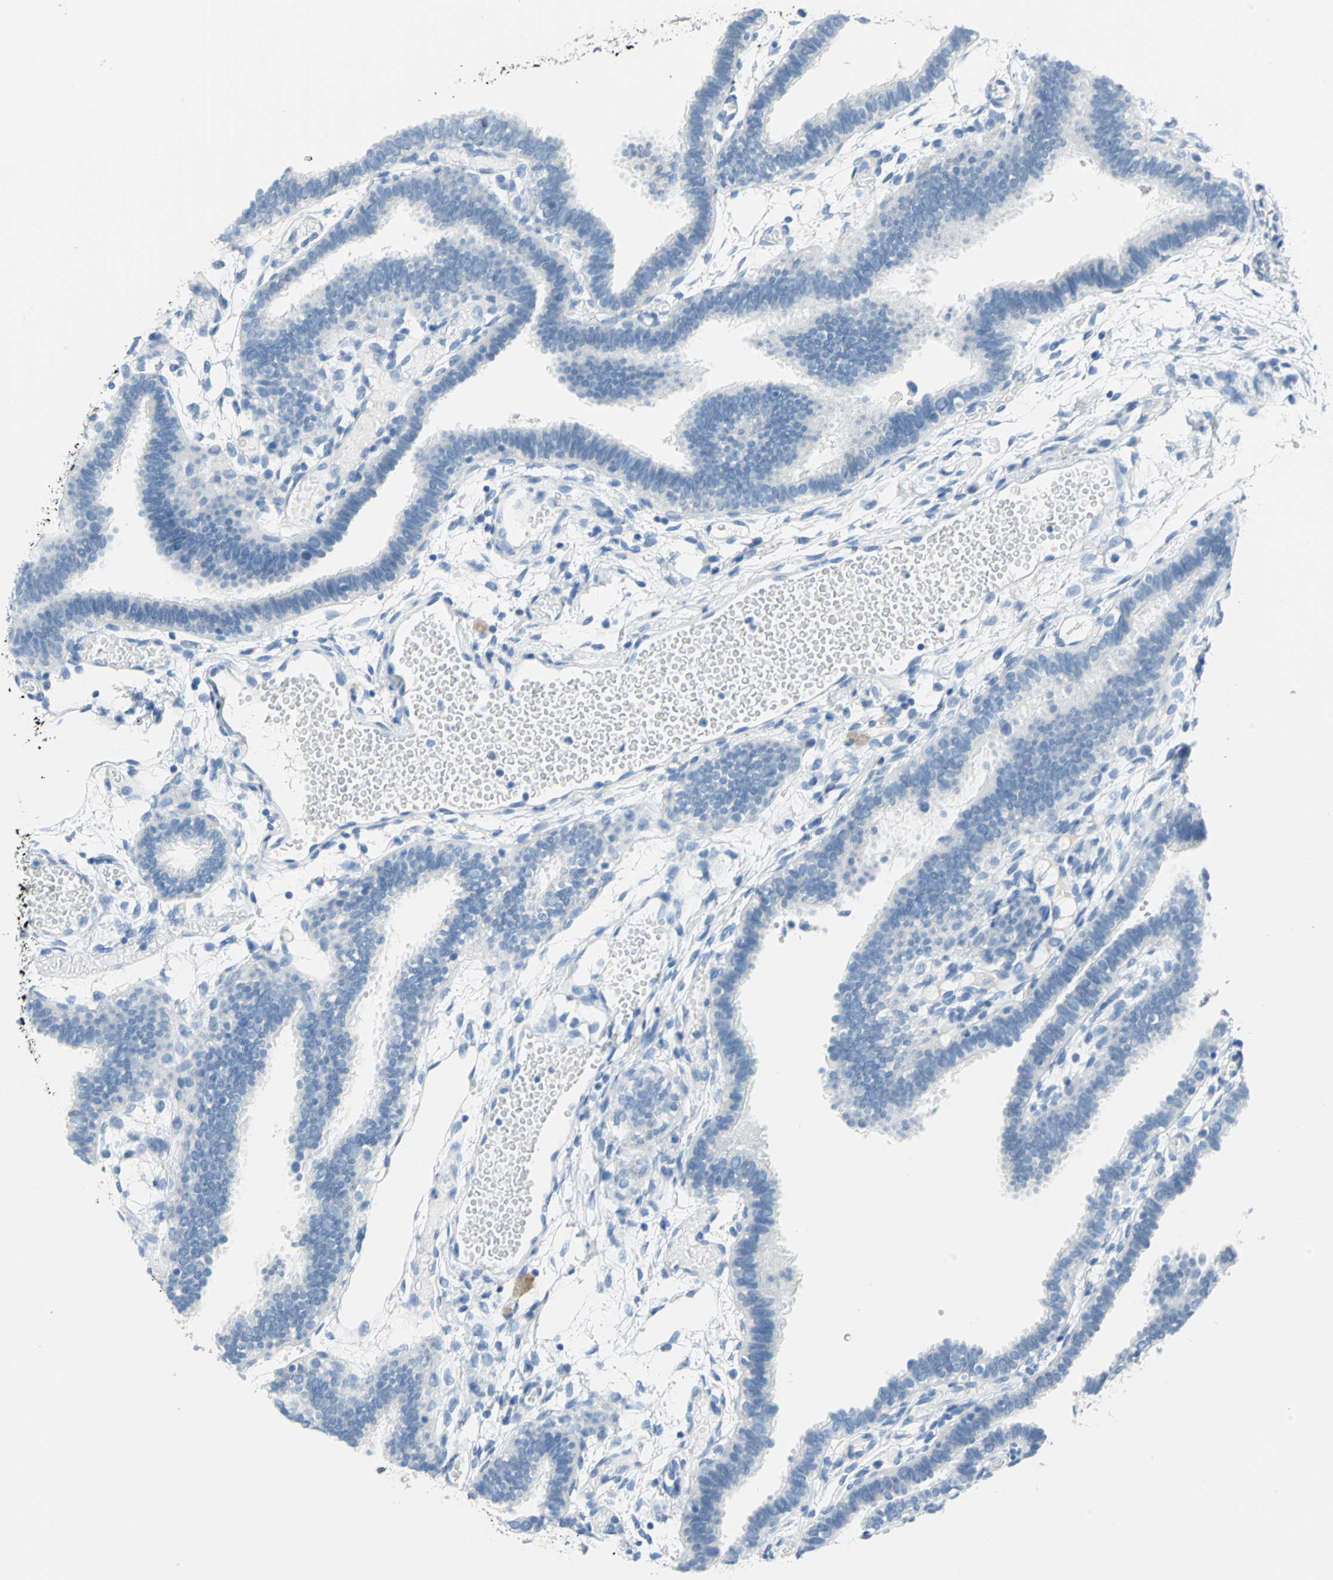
{"staining": {"intensity": "negative", "quantity": "none", "location": "none"}, "tissue": "fallopian tube", "cell_type": "Glandular cells", "image_type": "normal", "snomed": [{"axis": "morphology", "description": "Normal tissue, NOS"}, {"axis": "topography", "description": "Fallopian tube"}], "caption": "Immunohistochemical staining of normal human fallopian tube exhibits no significant positivity in glandular cells. (DAB (3,3'-diaminobenzidine) IHC with hematoxylin counter stain).", "gene": "SFN", "patient": {"sex": "female", "age": 29}}